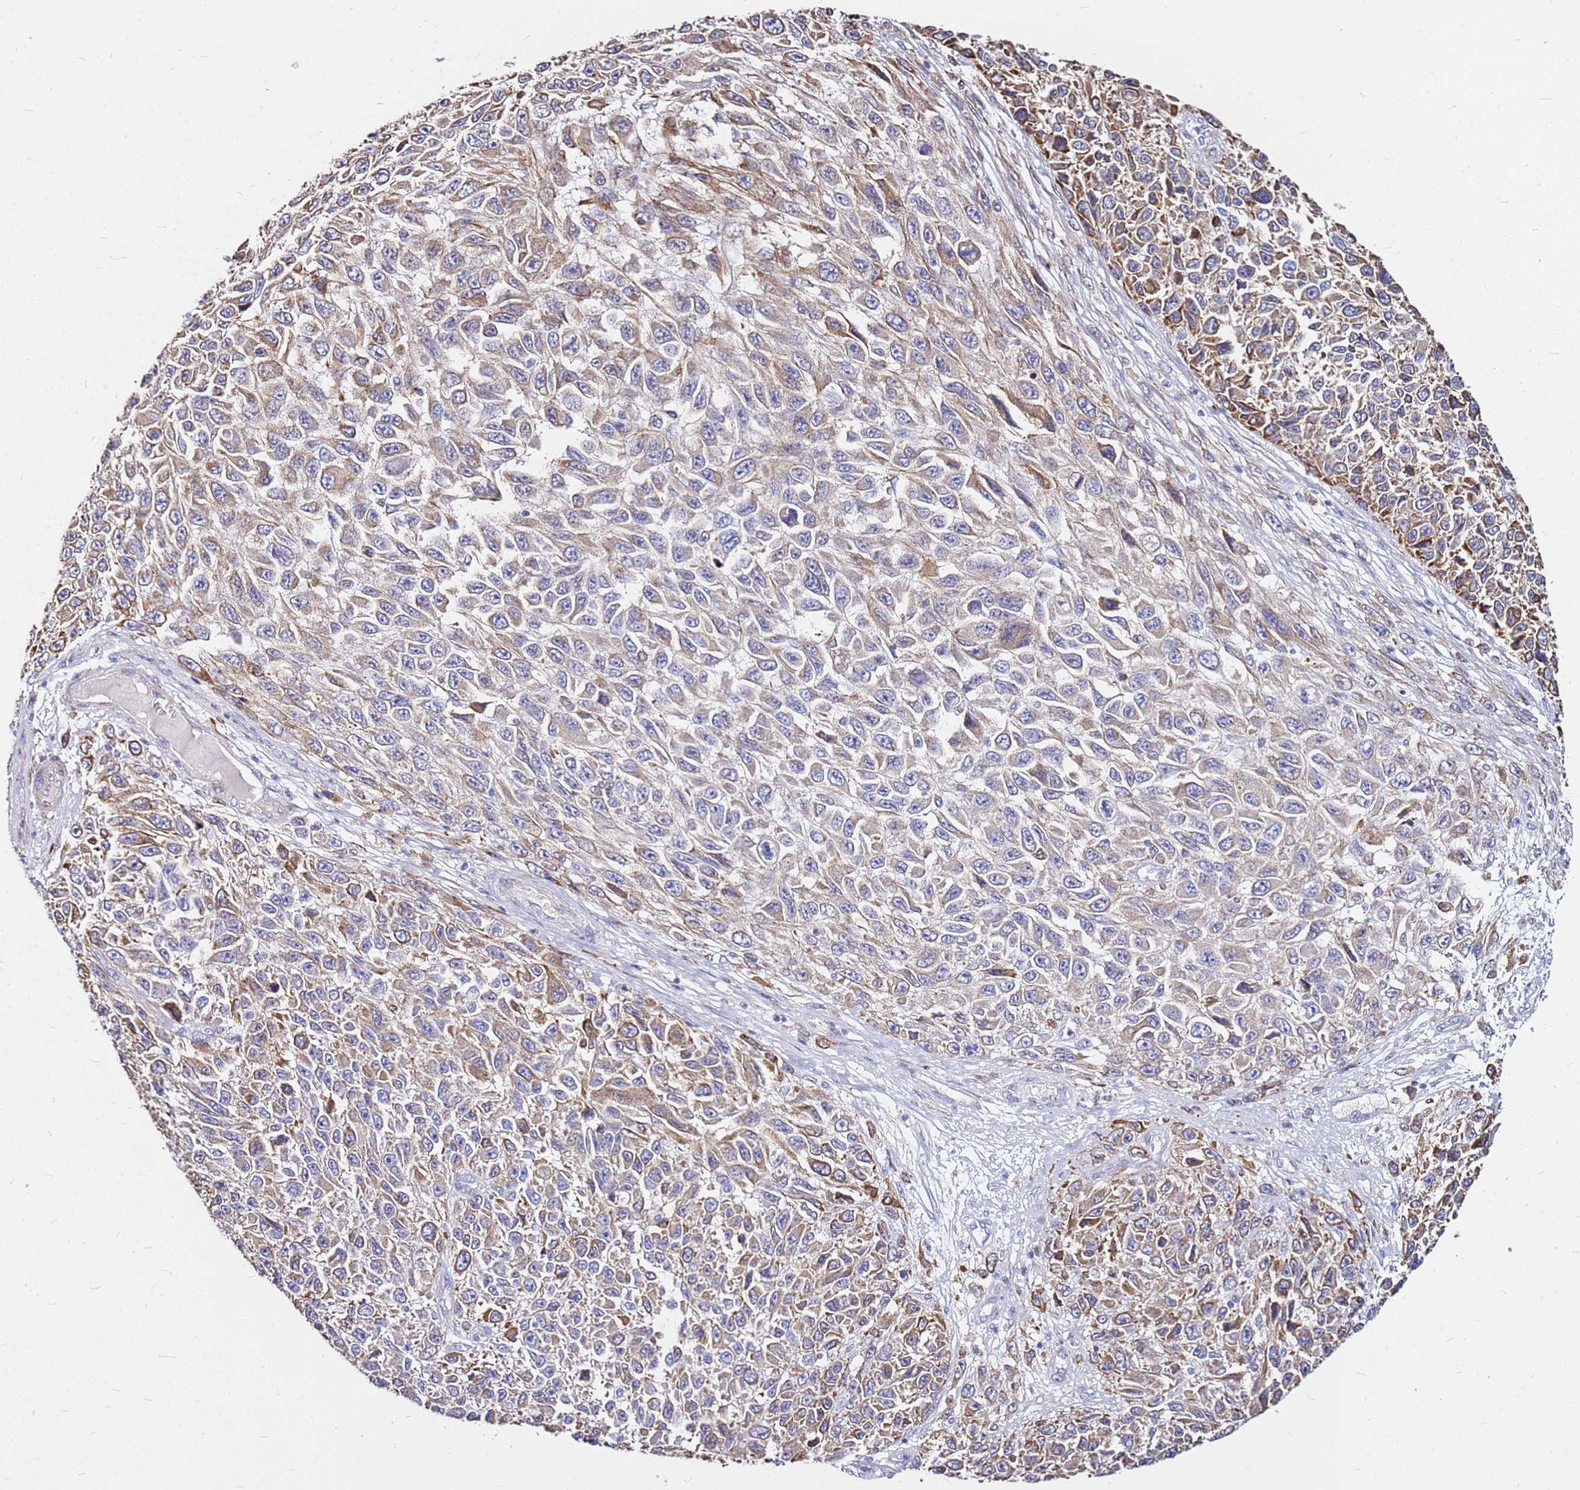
{"staining": {"intensity": "moderate", "quantity": "25%-75%", "location": "cytoplasmic/membranous"}, "tissue": "melanoma", "cell_type": "Tumor cells", "image_type": "cancer", "snomed": [{"axis": "morphology", "description": "Normal tissue, NOS"}, {"axis": "morphology", "description": "Malignant melanoma, NOS"}, {"axis": "topography", "description": "Skin"}], "caption": "Immunohistochemical staining of human malignant melanoma displays medium levels of moderate cytoplasmic/membranous staining in approximately 25%-75% of tumor cells.", "gene": "CASD1", "patient": {"sex": "female", "age": 96}}